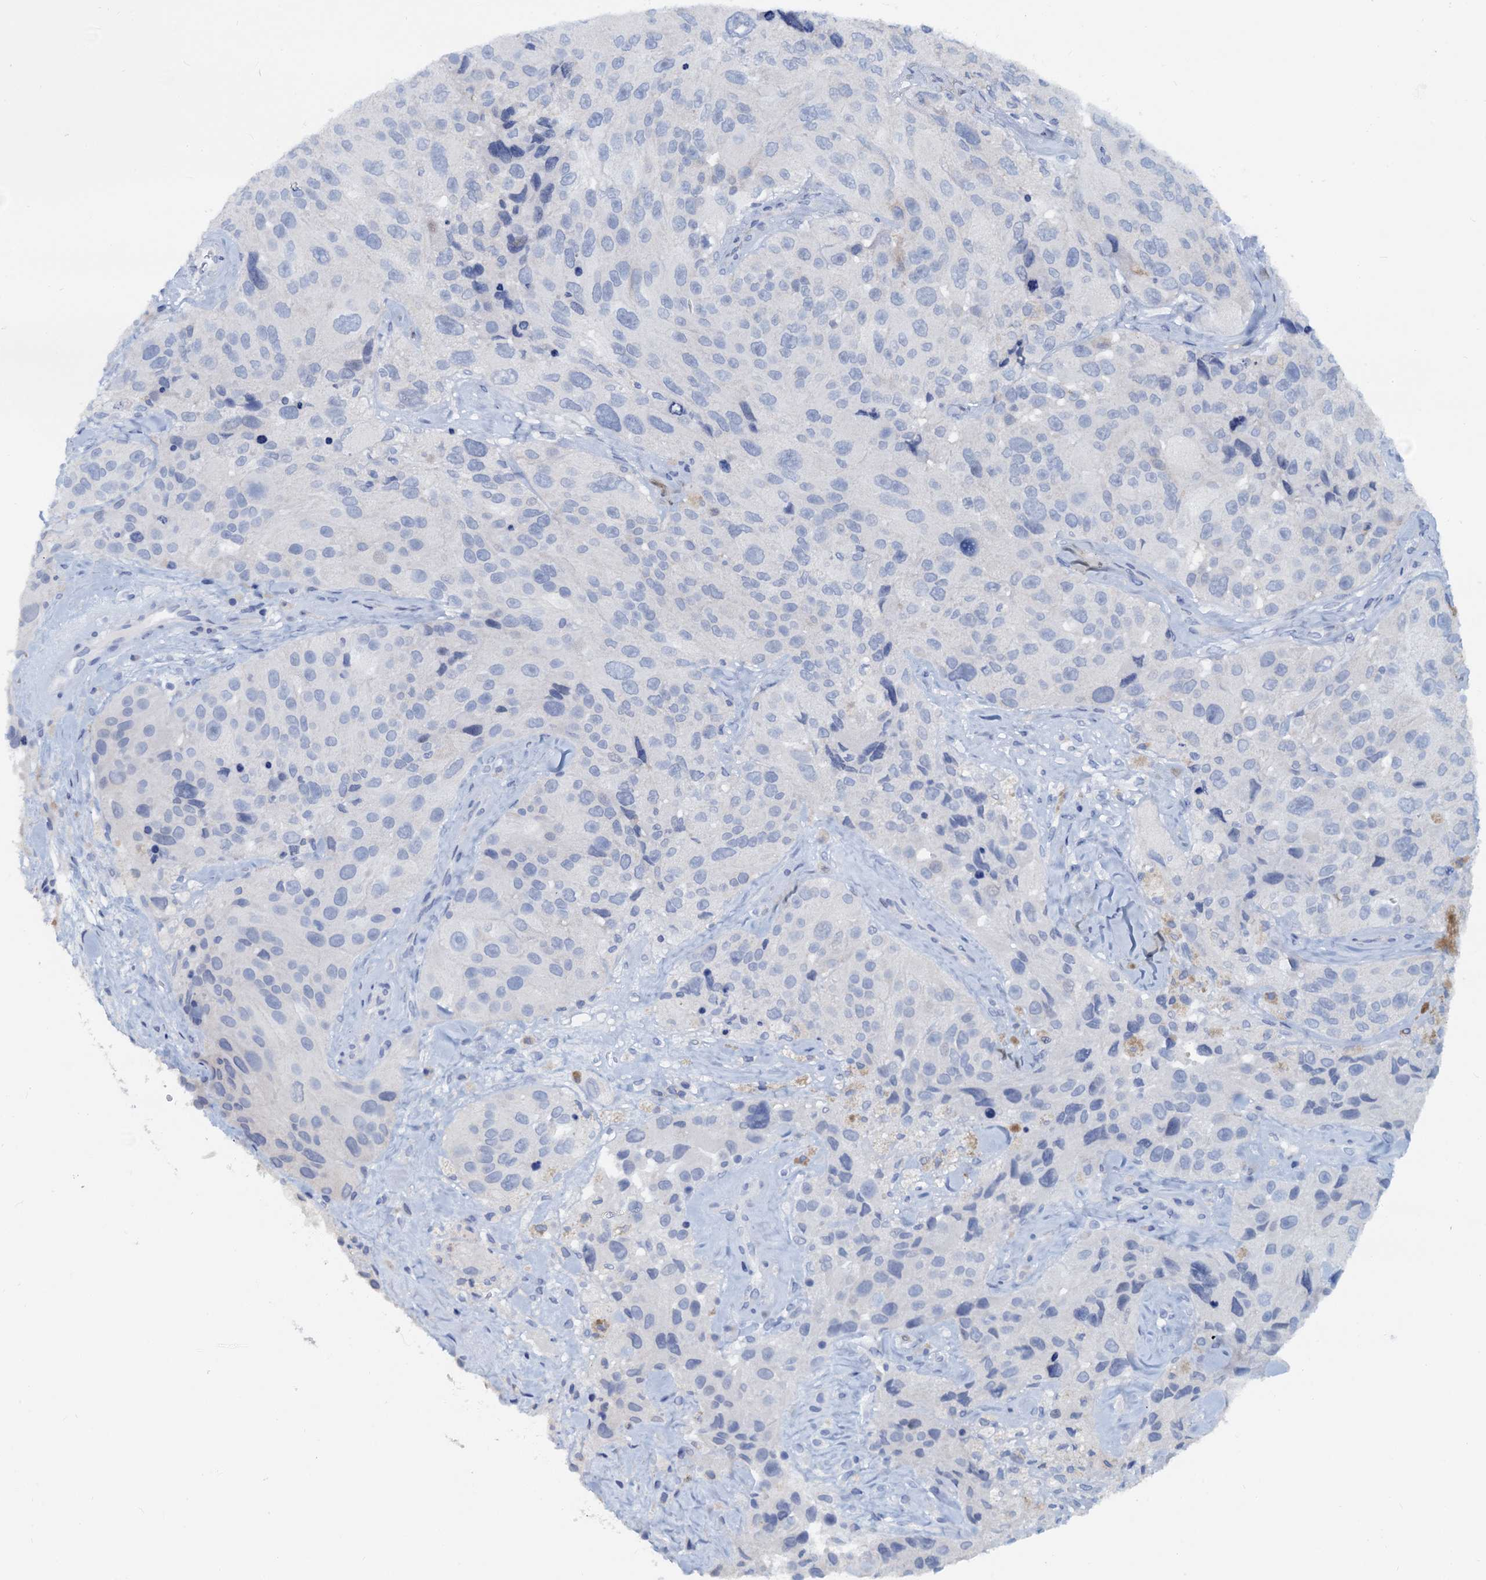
{"staining": {"intensity": "negative", "quantity": "none", "location": "none"}, "tissue": "melanoma", "cell_type": "Tumor cells", "image_type": "cancer", "snomed": [{"axis": "morphology", "description": "Malignant melanoma, Metastatic site"}, {"axis": "topography", "description": "Lymph node"}], "caption": "IHC image of neoplastic tissue: melanoma stained with DAB shows no significant protein staining in tumor cells.", "gene": "PTGES3", "patient": {"sex": "male", "age": 62}}